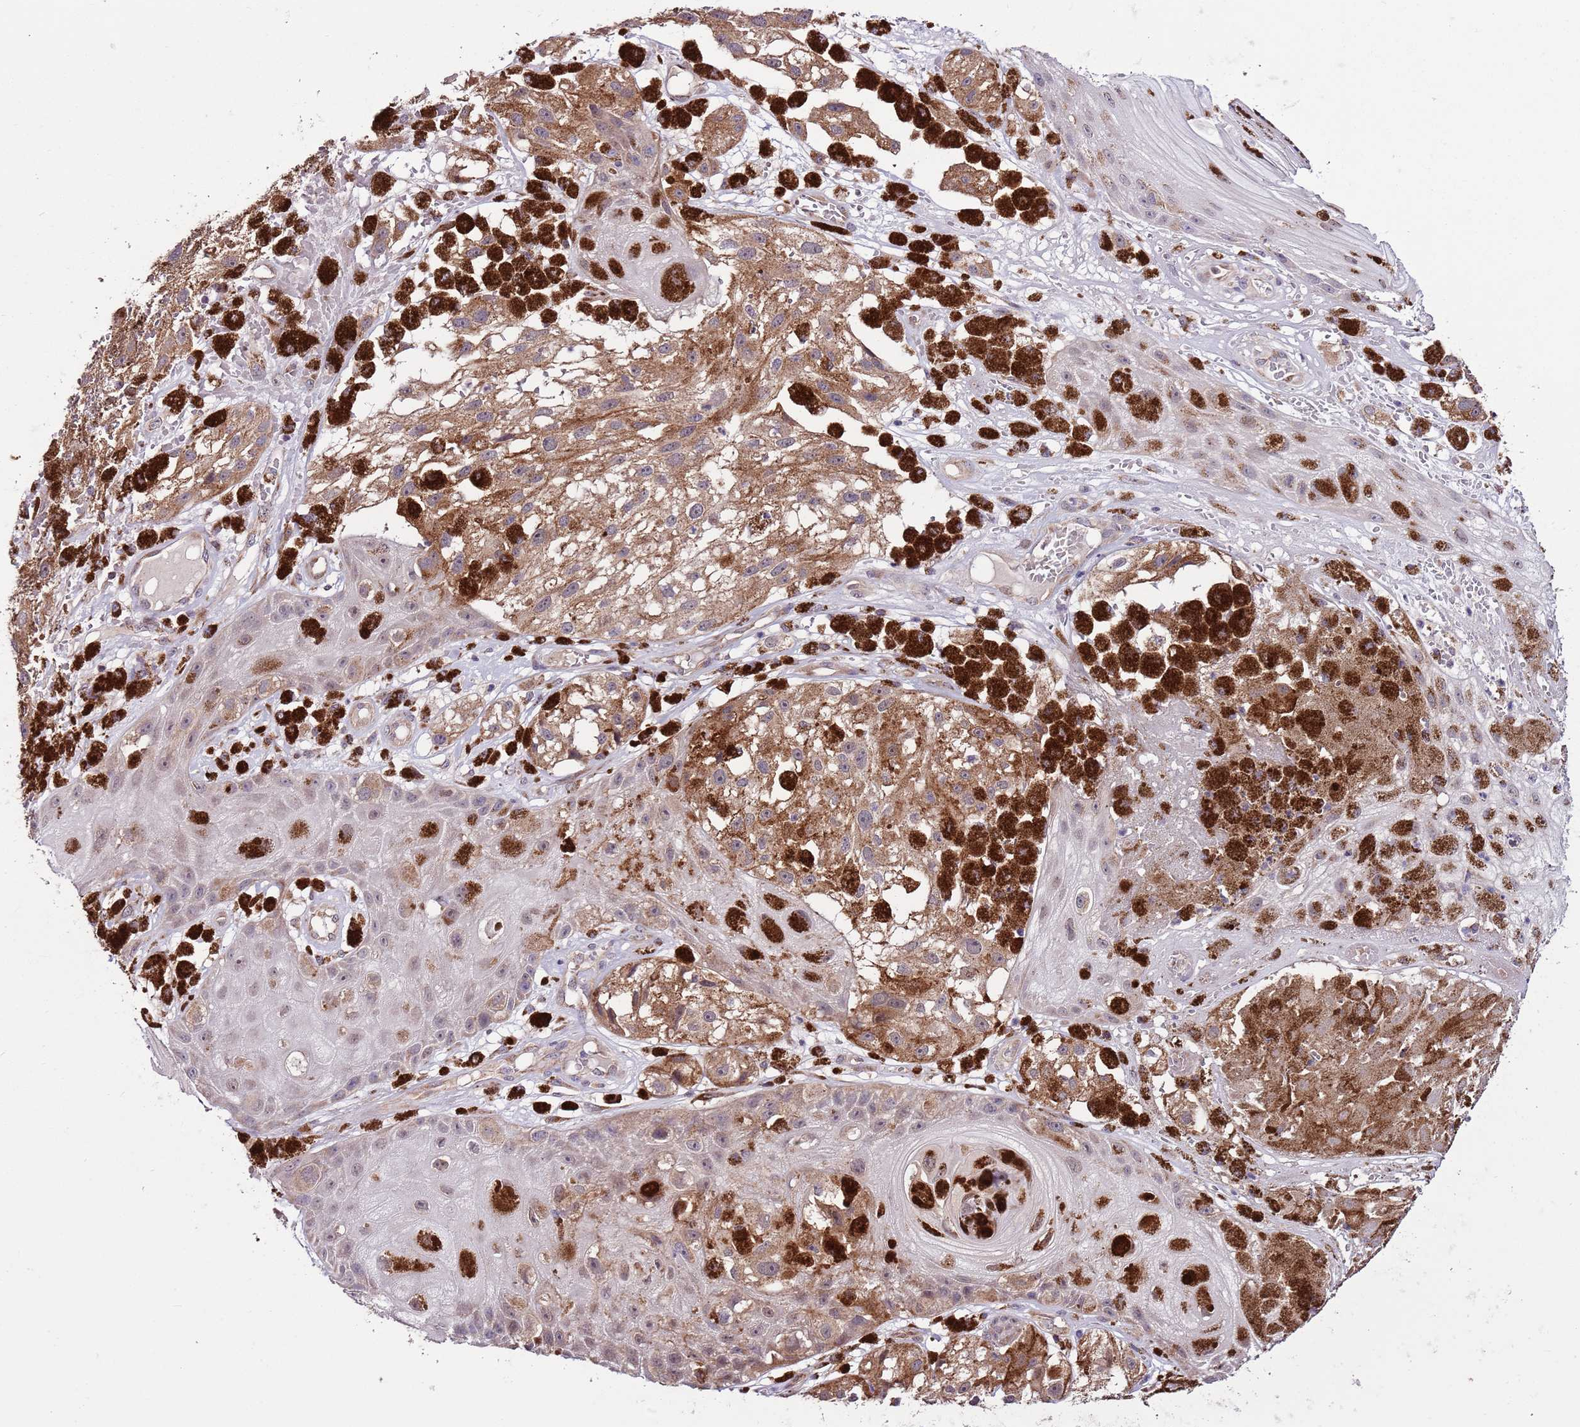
{"staining": {"intensity": "moderate", "quantity": ">75%", "location": "cytoplasmic/membranous"}, "tissue": "melanoma", "cell_type": "Tumor cells", "image_type": "cancer", "snomed": [{"axis": "morphology", "description": "Malignant melanoma, NOS"}, {"axis": "topography", "description": "Skin"}], "caption": "This image exhibits melanoma stained with immunohistochemistry to label a protein in brown. The cytoplasmic/membranous of tumor cells show moderate positivity for the protein. Nuclei are counter-stained blue.", "gene": "SMG1", "patient": {"sex": "male", "age": 88}}